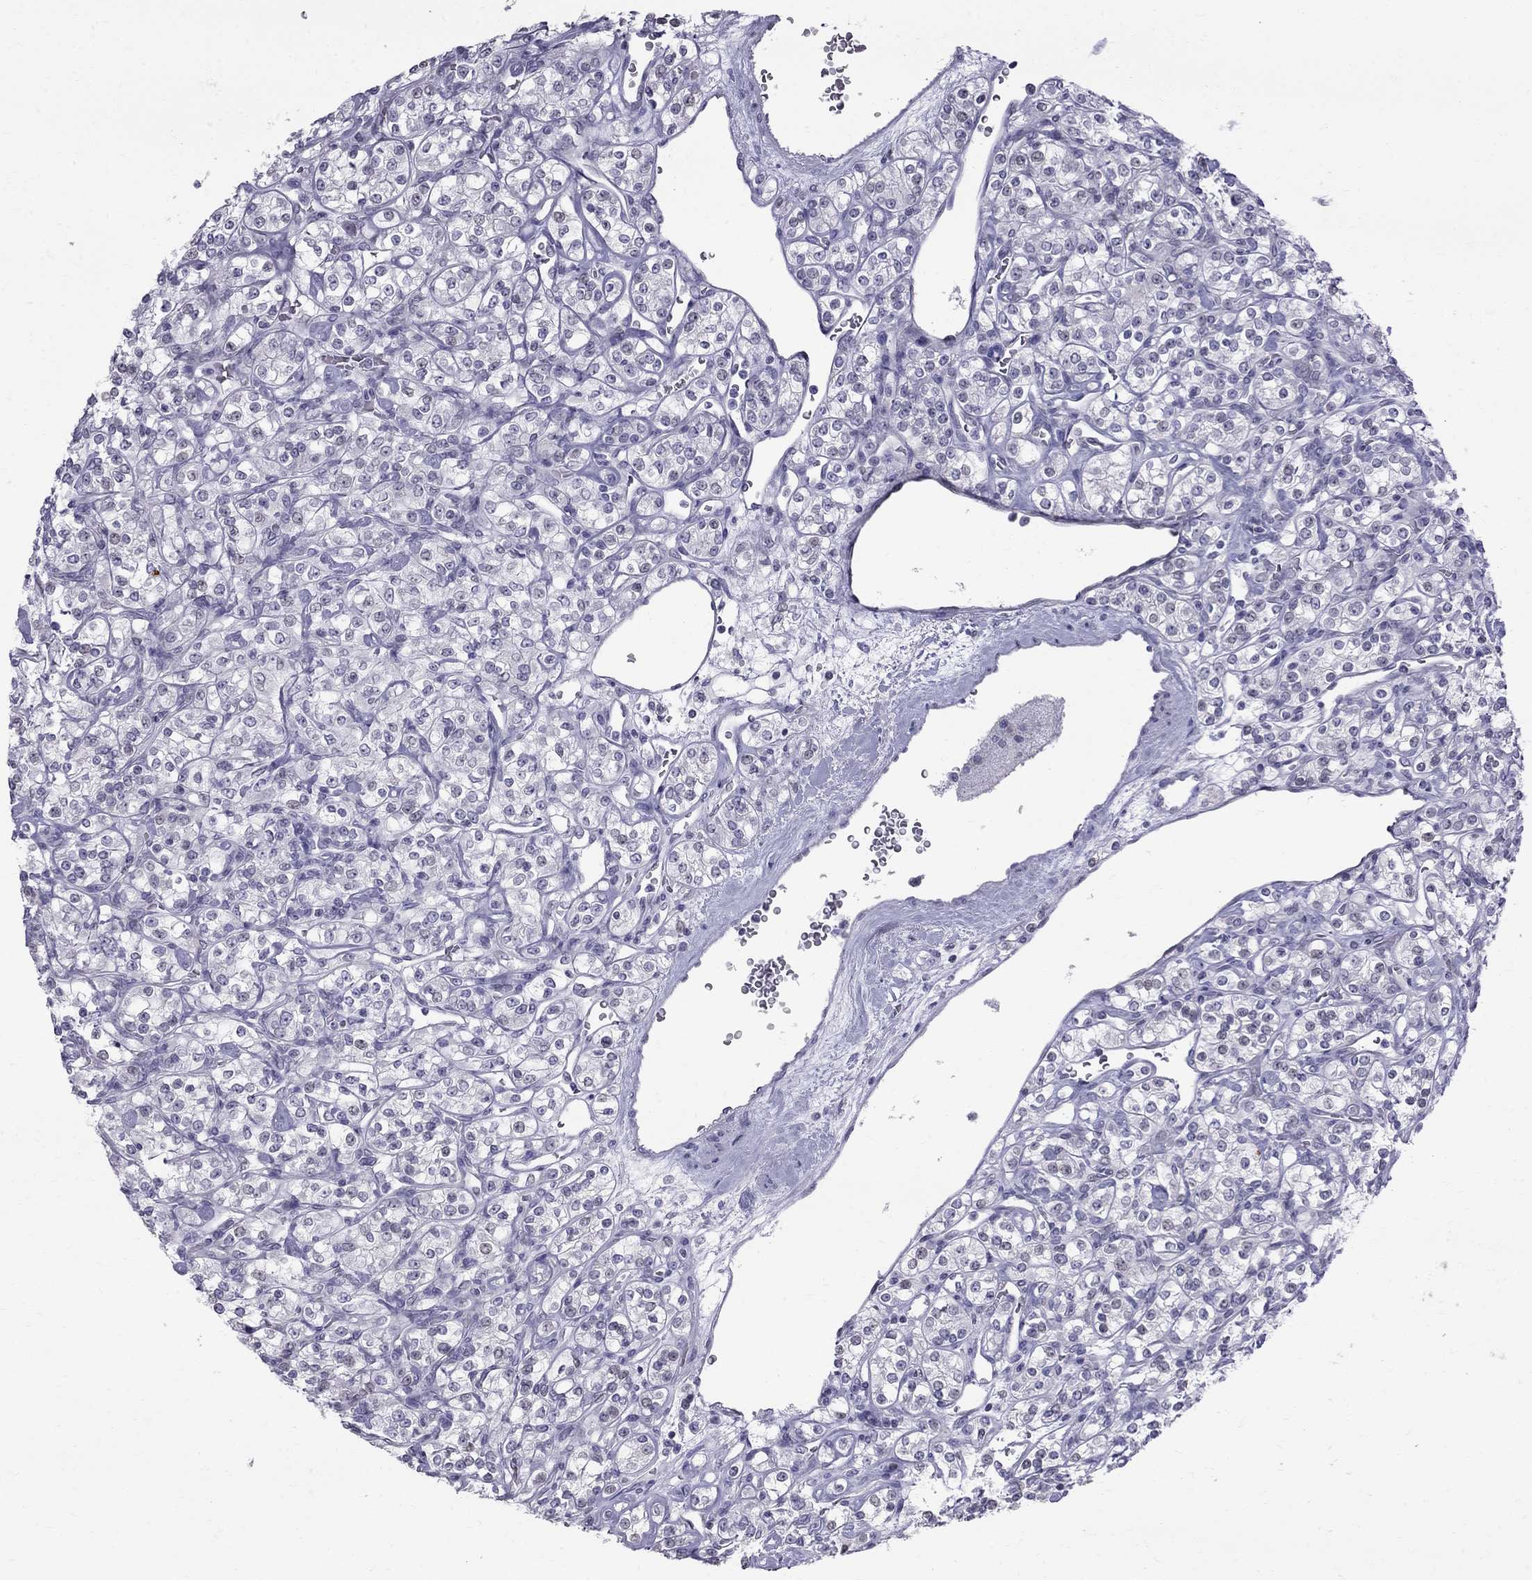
{"staining": {"intensity": "negative", "quantity": "none", "location": "none"}, "tissue": "renal cancer", "cell_type": "Tumor cells", "image_type": "cancer", "snomed": [{"axis": "morphology", "description": "Adenocarcinoma, NOS"}, {"axis": "topography", "description": "Kidney"}], "caption": "The immunohistochemistry (IHC) histopathology image has no significant positivity in tumor cells of adenocarcinoma (renal) tissue.", "gene": "MUC15", "patient": {"sex": "male", "age": 77}}